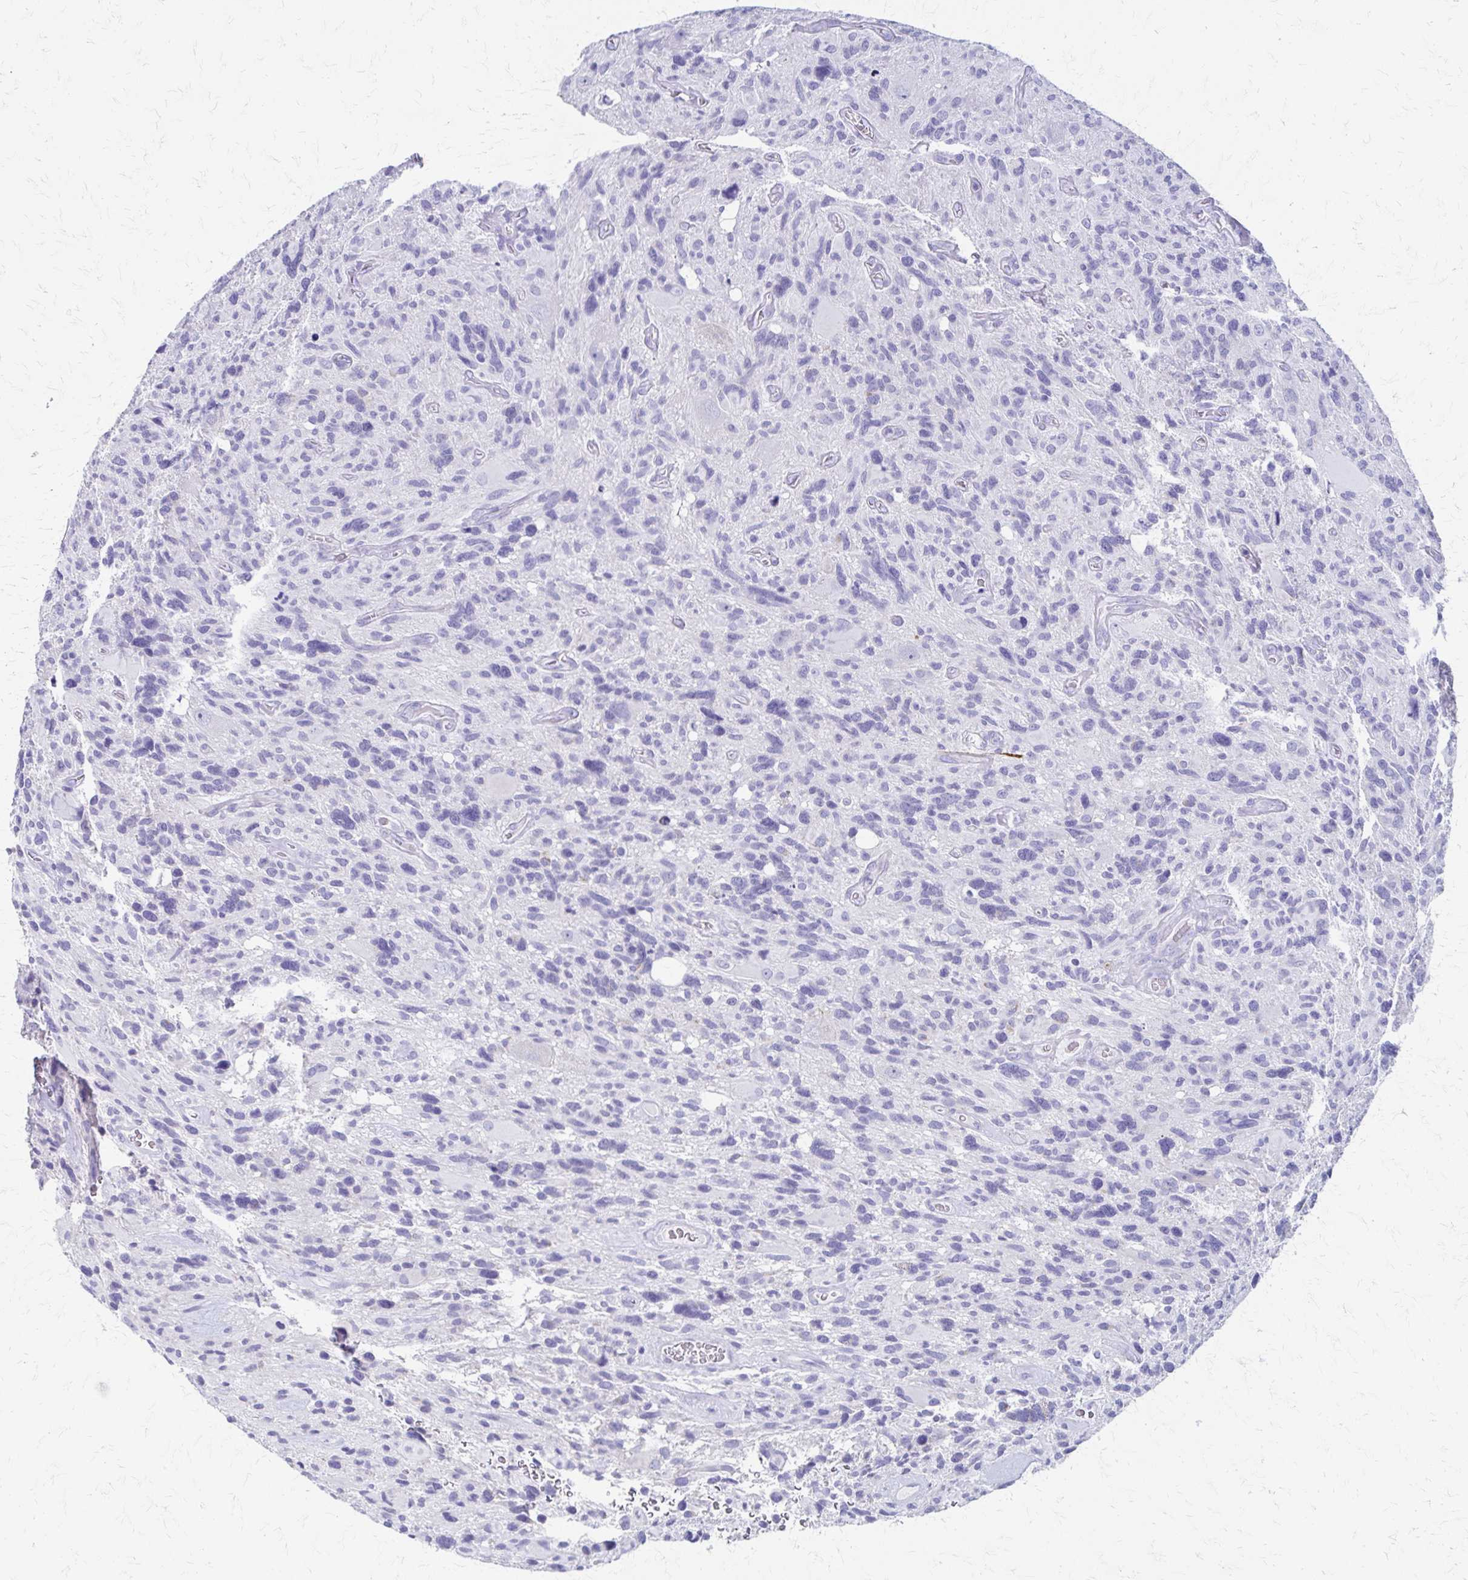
{"staining": {"intensity": "negative", "quantity": "none", "location": "none"}, "tissue": "glioma", "cell_type": "Tumor cells", "image_type": "cancer", "snomed": [{"axis": "morphology", "description": "Glioma, malignant, High grade"}, {"axis": "topography", "description": "Brain"}], "caption": "This is a histopathology image of immunohistochemistry staining of glioma, which shows no positivity in tumor cells.", "gene": "ZSCAN5B", "patient": {"sex": "male", "age": 49}}